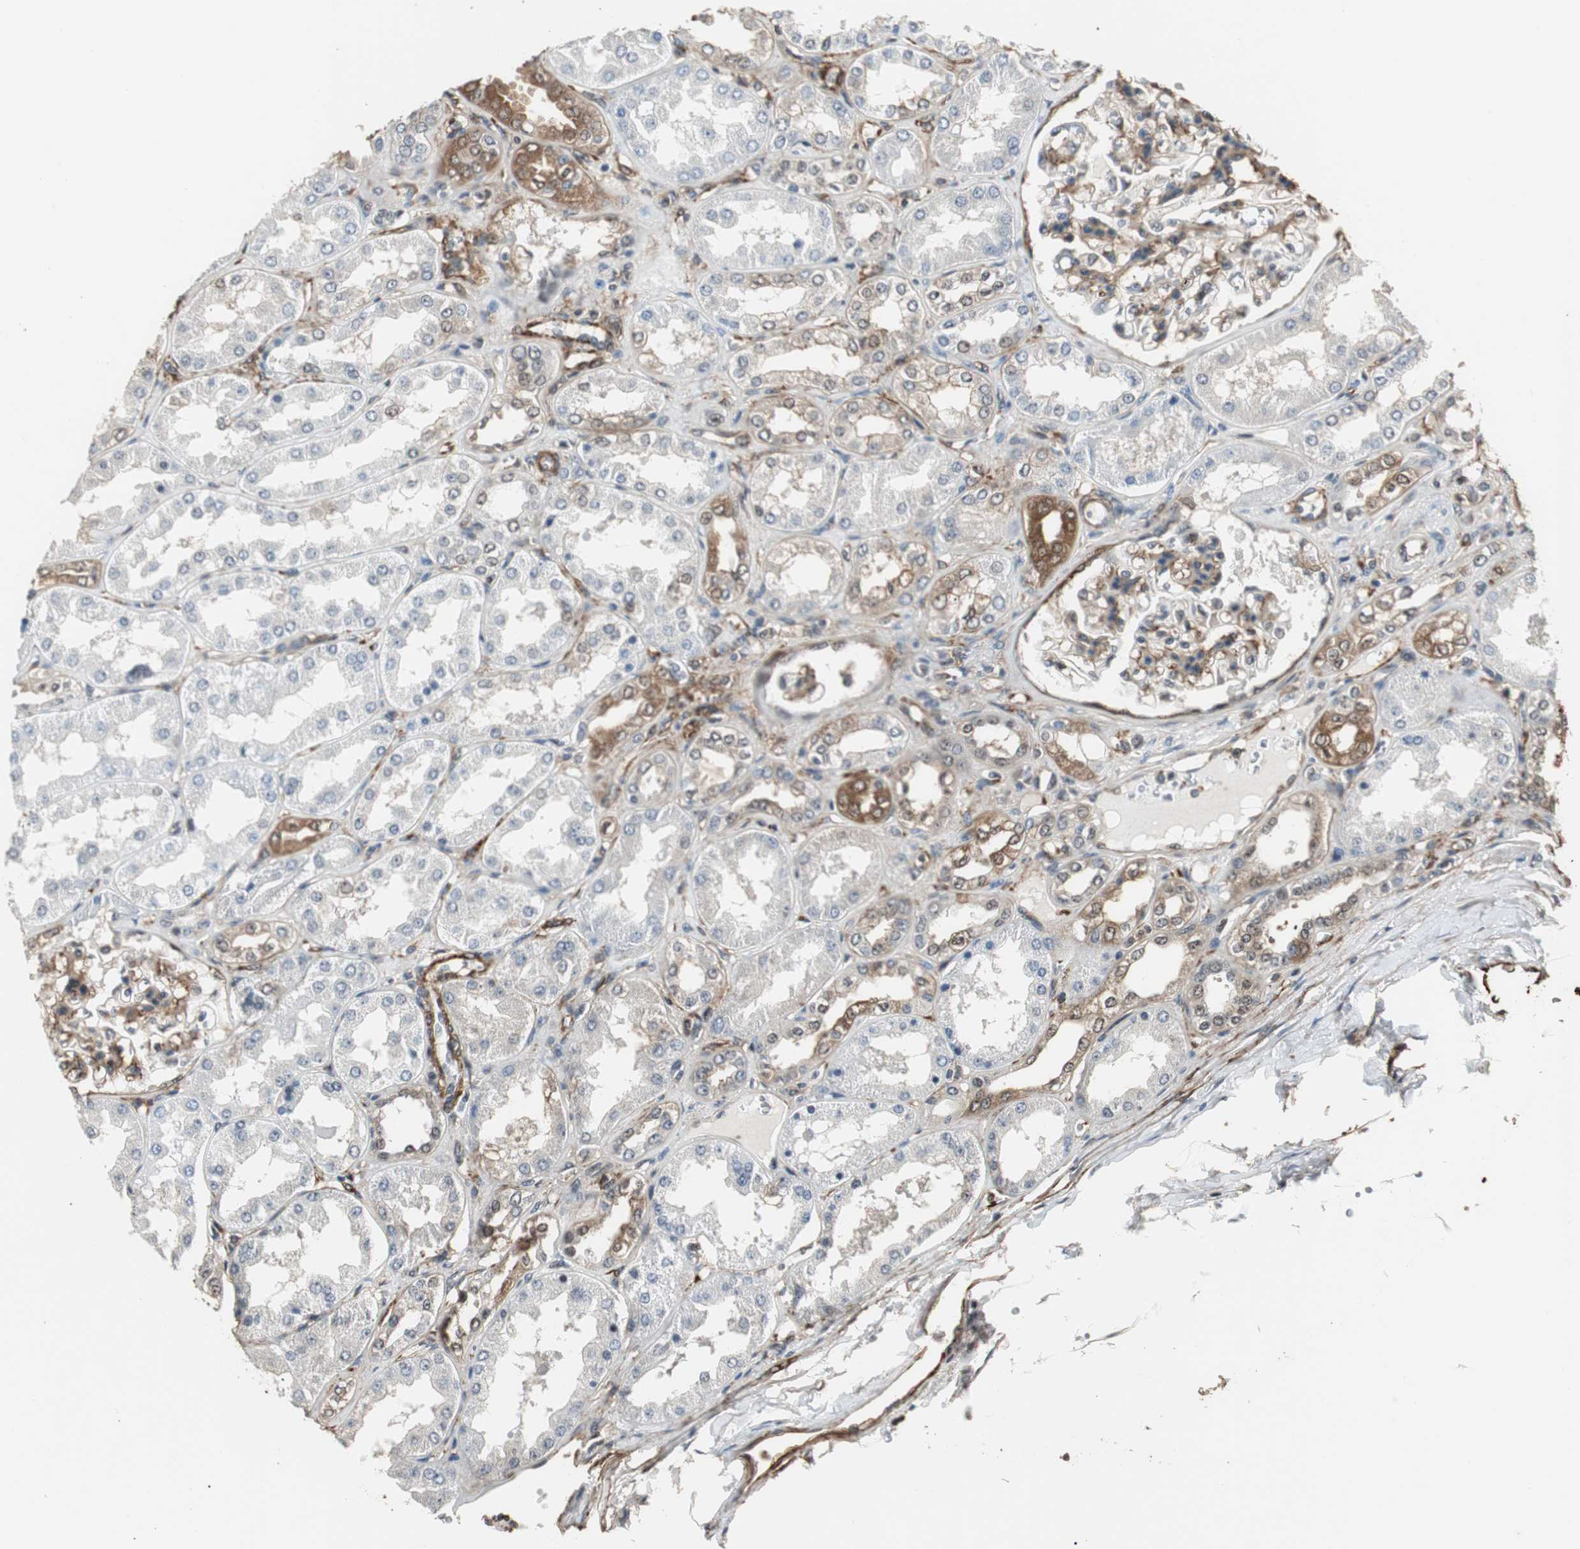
{"staining": {"intensity": "moderate", "quantity": "25%-75%", "location": "cytoplasmic/membranous"}, "tissue": "kidney", "cell_type": "Cells in glomeruli", "image_type": "normal", "snomed": [{"axis": "morphology", "description": "Normal tissue, NOS"}, {"axis": "topography", "description": "Kidney"}], "caption": "A high-resolution micrograph shows IHC staining of unremarkable kidney, which demonstrates moderate cytoplasmic/membranous staining in approximately 25%-75% of cells in glomeruli.", "gene": "PTPN11", "patient": {"sex": "female", "age": 56}}